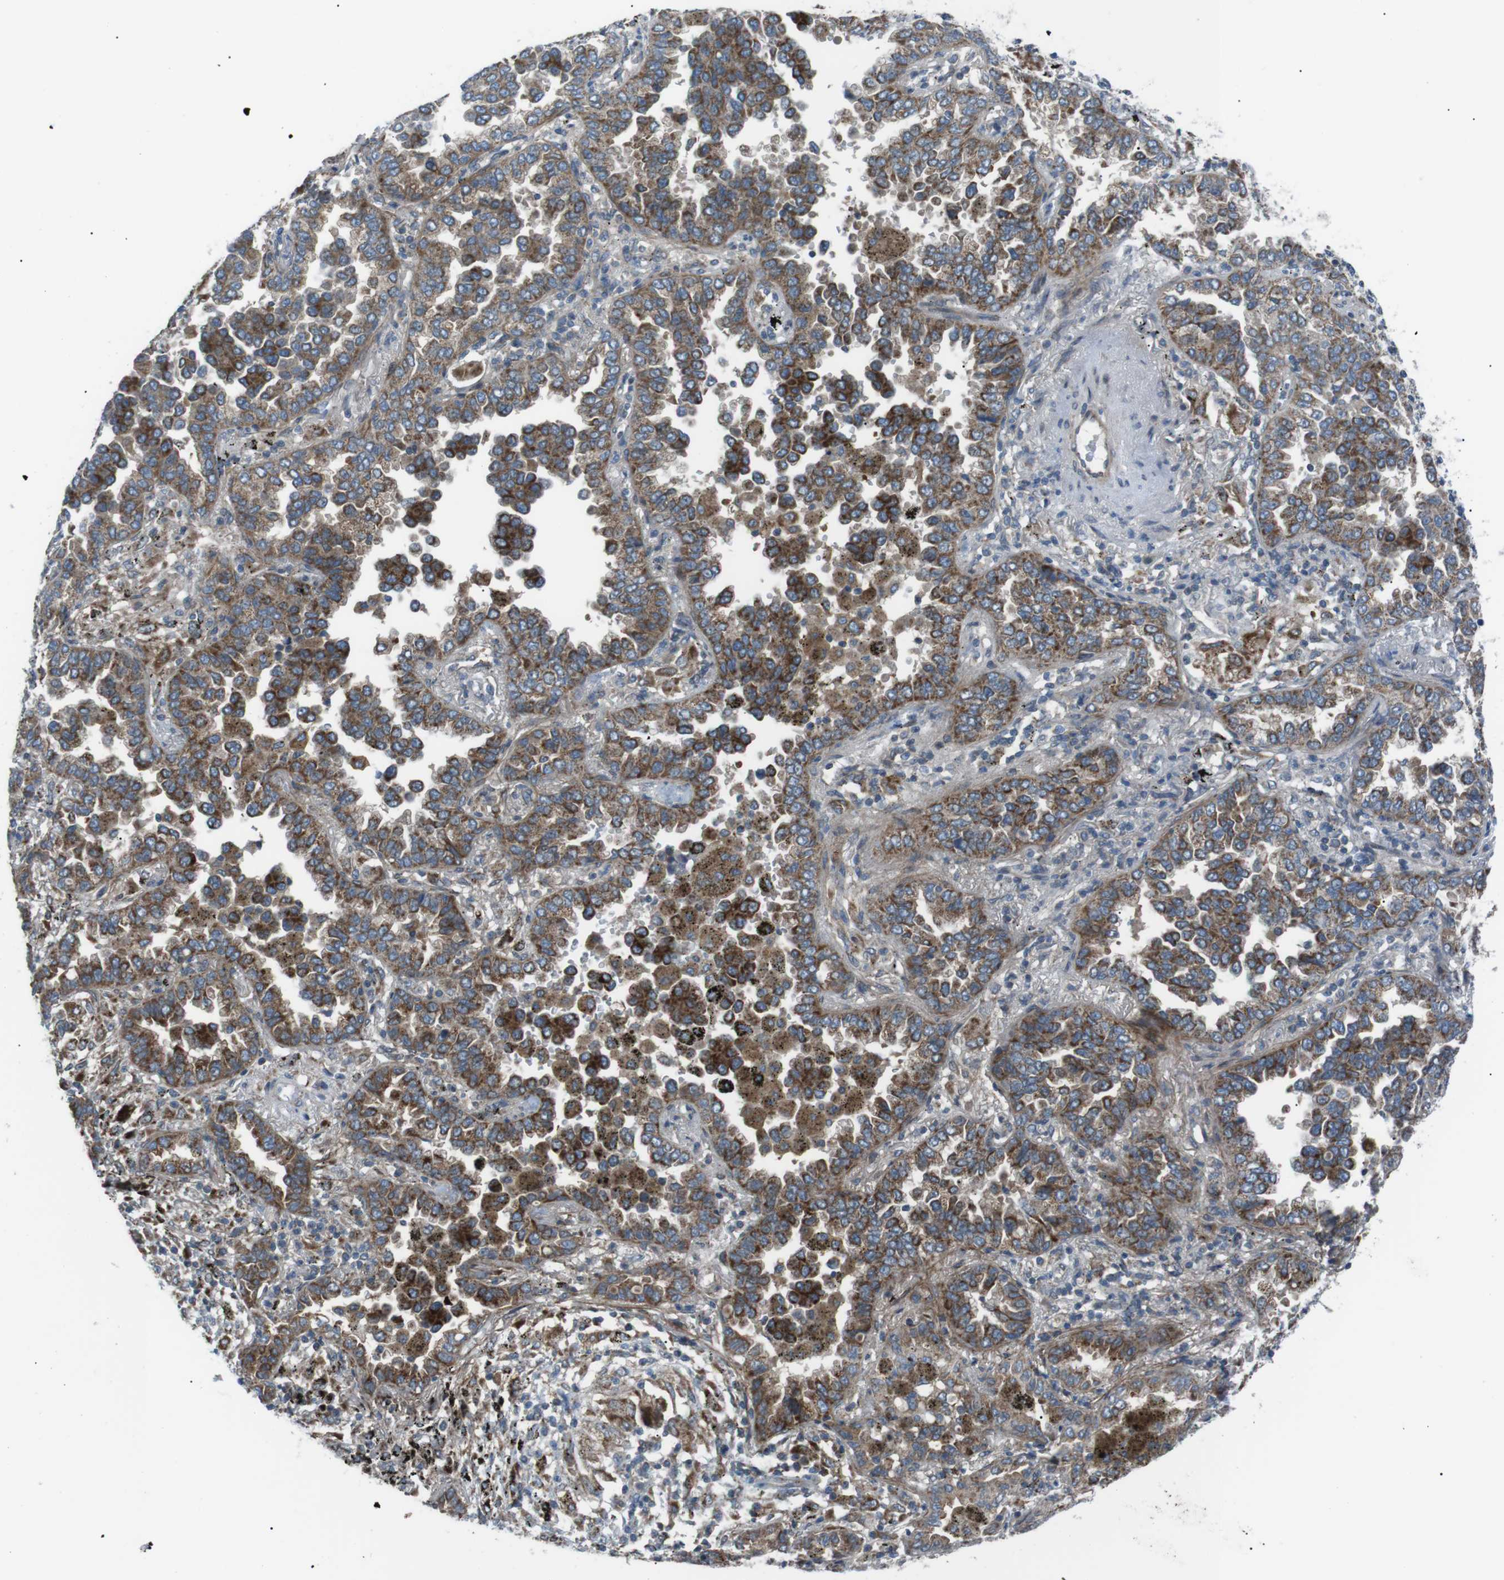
{"staining": {"intensity": "moderate", "quantity": "25%-75%", "location": "cytoplasmic/membranous"}, "tissue": "lung cancer", "cell_type": "Tumor cells", "image_type": "cancer", "snomed": [{"axis": "morphology", "description": "Normal tissue, NOS"}, {"axis": "morphology", "description": "Adenocarcinoma, NOS"}, {"axis": "topography", "description": "Lung"}], "caption": "IHC of lung cancer reveals medium levels of moderate cytoplasmic/membranous positivity in approximately 25%-75% of tumor cells. (brown staining indicates protein expression, while blue staining denotes nuclei).", "gene": "ARID5B", "patient": {"sex": "male", "age": 59}}